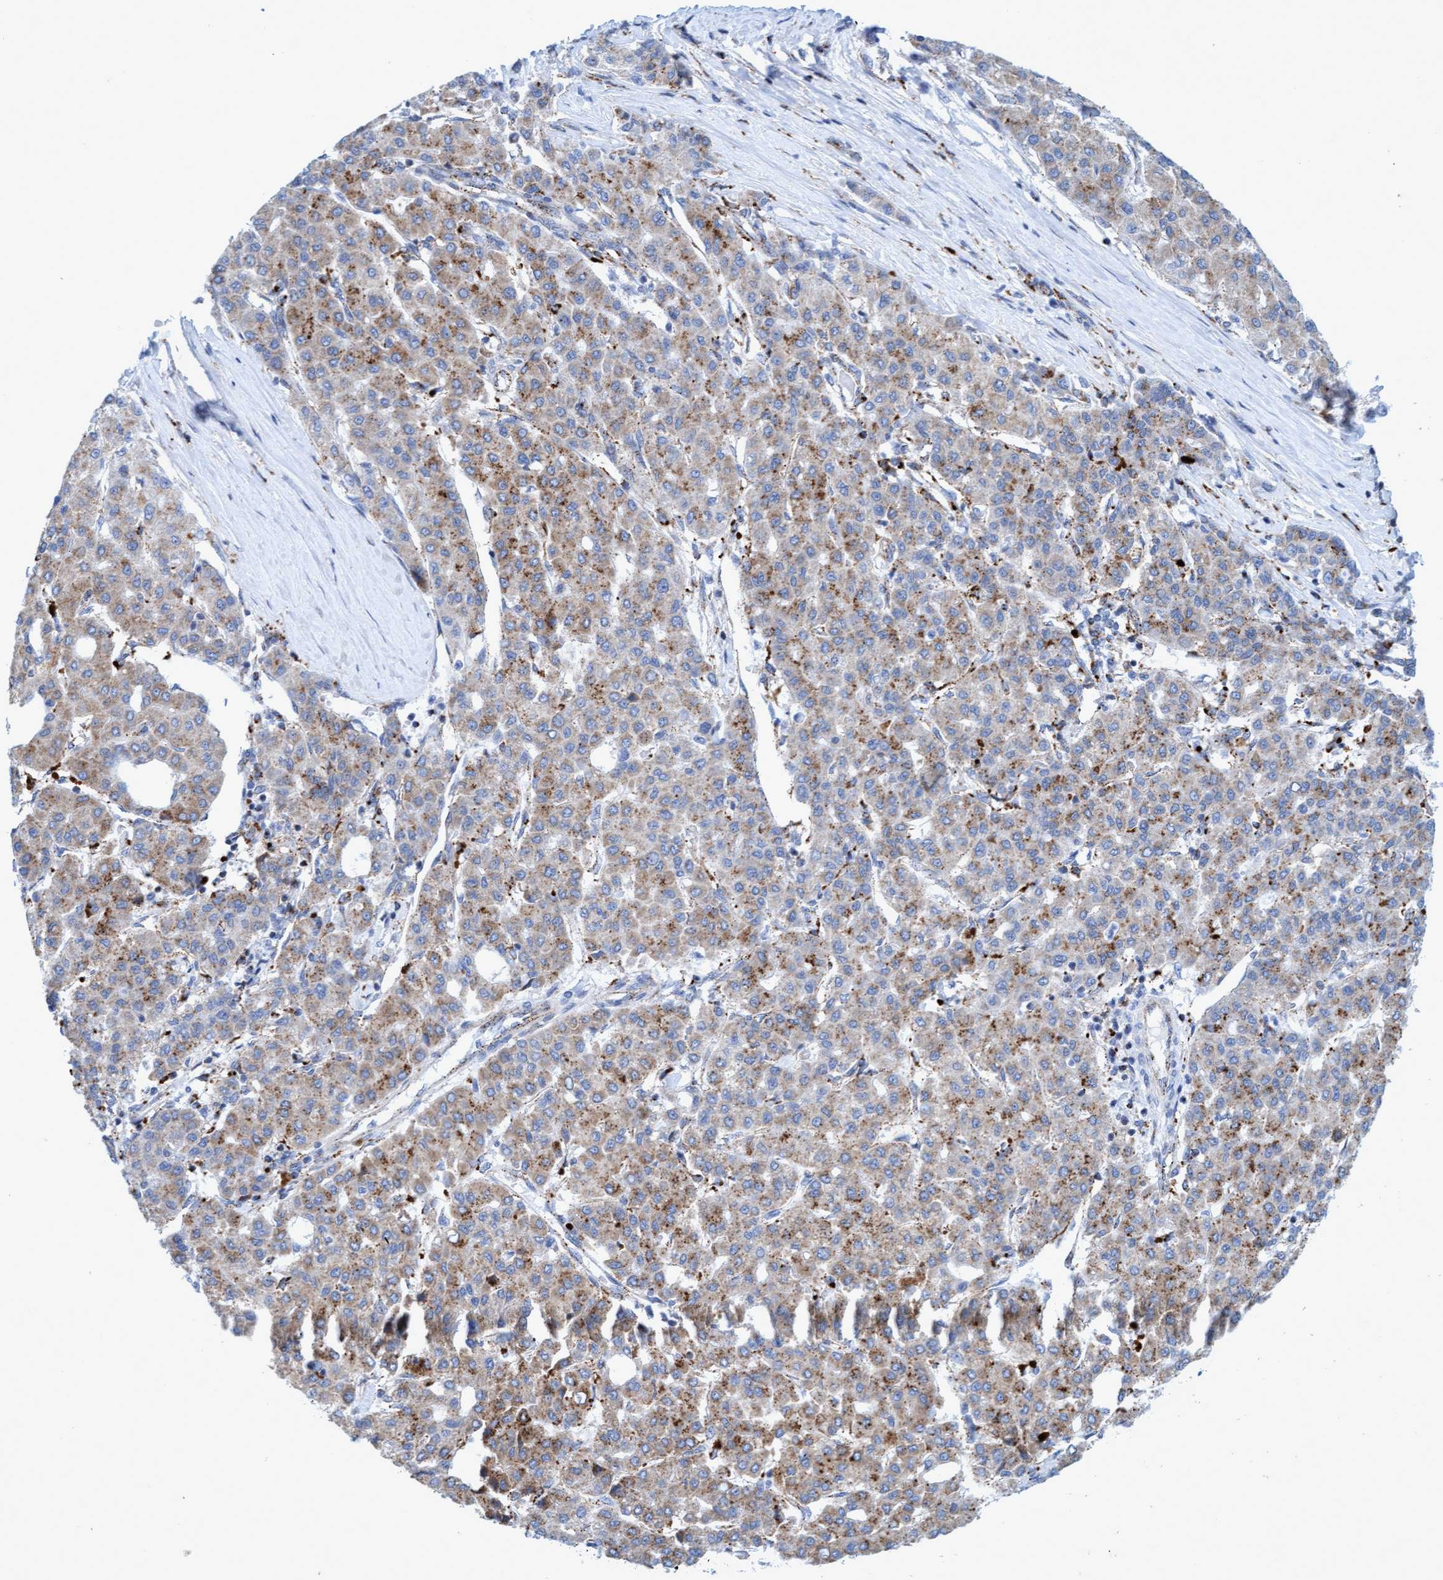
{"staining": {"intensity": "moderate", "quantity": "25%-75%", "location": "cytoplasmic/membranous"}, "tissue": "liver cancer", "cell_type": "Tumor cells", "image_type": "cancer", "snomed": [{"axis": "morphology", "description": "Carcinoma, Hepatocellular, NOS"}, {"axis": "topography", "description": "Liver"}], "caption": "This is an image of immunohistochemistry staining of liver cancer (hepatocellular carcinoma), which shows moderate staining in the cytoplasmic/membranous of tumor cells.", "gene": "SGSH", "patient": {"sex": "male", "age": 65}}